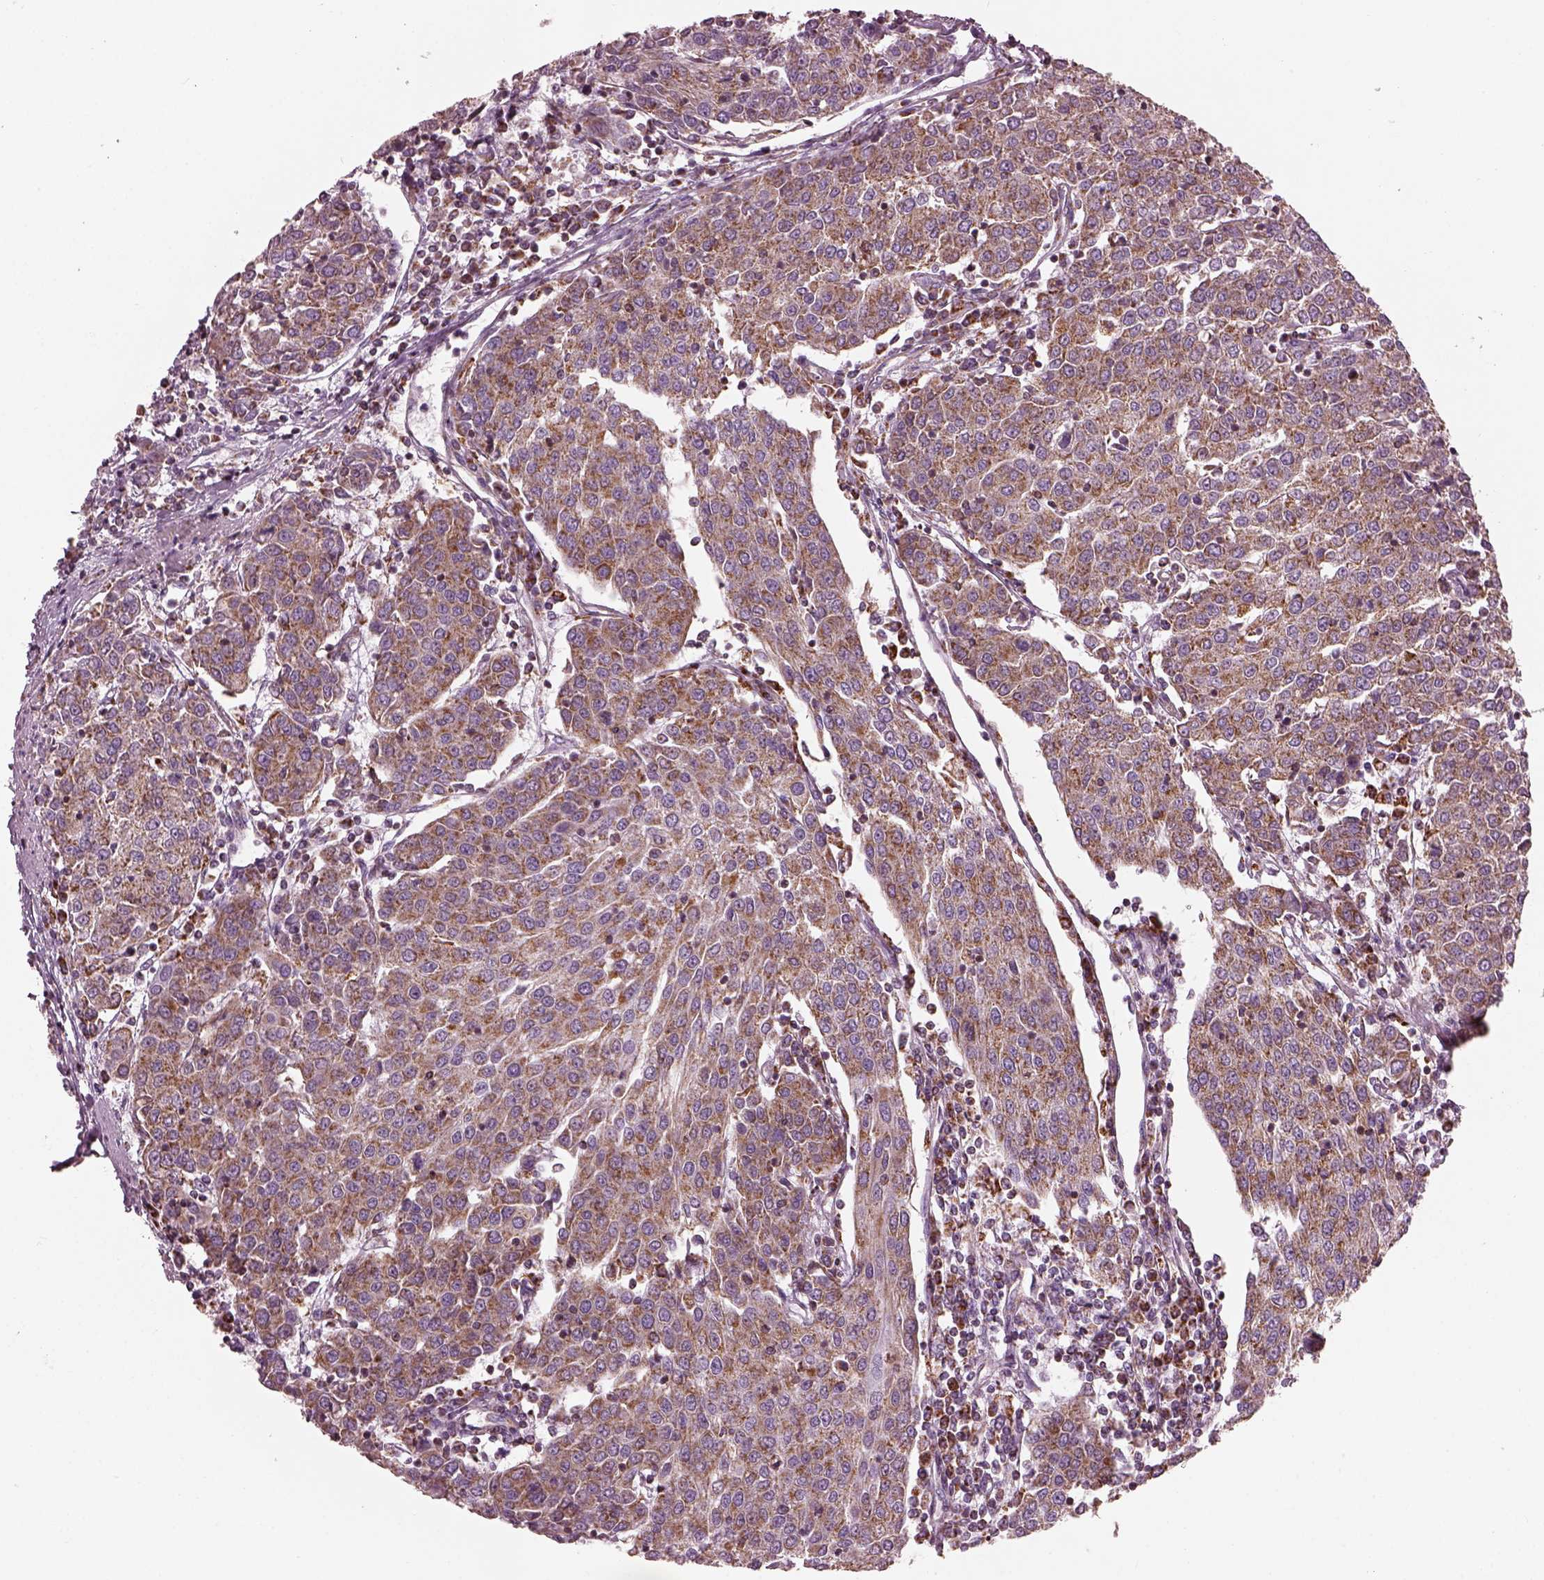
{"staining": {"intensity": "moderate", "quantity": ">75%", "location": "cytoplasmic/membranous"}, "tissue": "urothelial cancer", "cell_type": "Tumor cells", "image_type": "cancer", "snomed": [{"axis": "morphology", "description": "Urothelial carcinoma, High grade"}, {"axis": "topography", "description": "Urinary bladder"}], "caption": "This is an image of immunohistochemistry (IHC) staining of urothelial cancer, which shows moderate expression in the cytoplasmic/membranous of tumor cells.", "gene": "ATP5MF", "patient": {"sex": "female", "age": 85}}